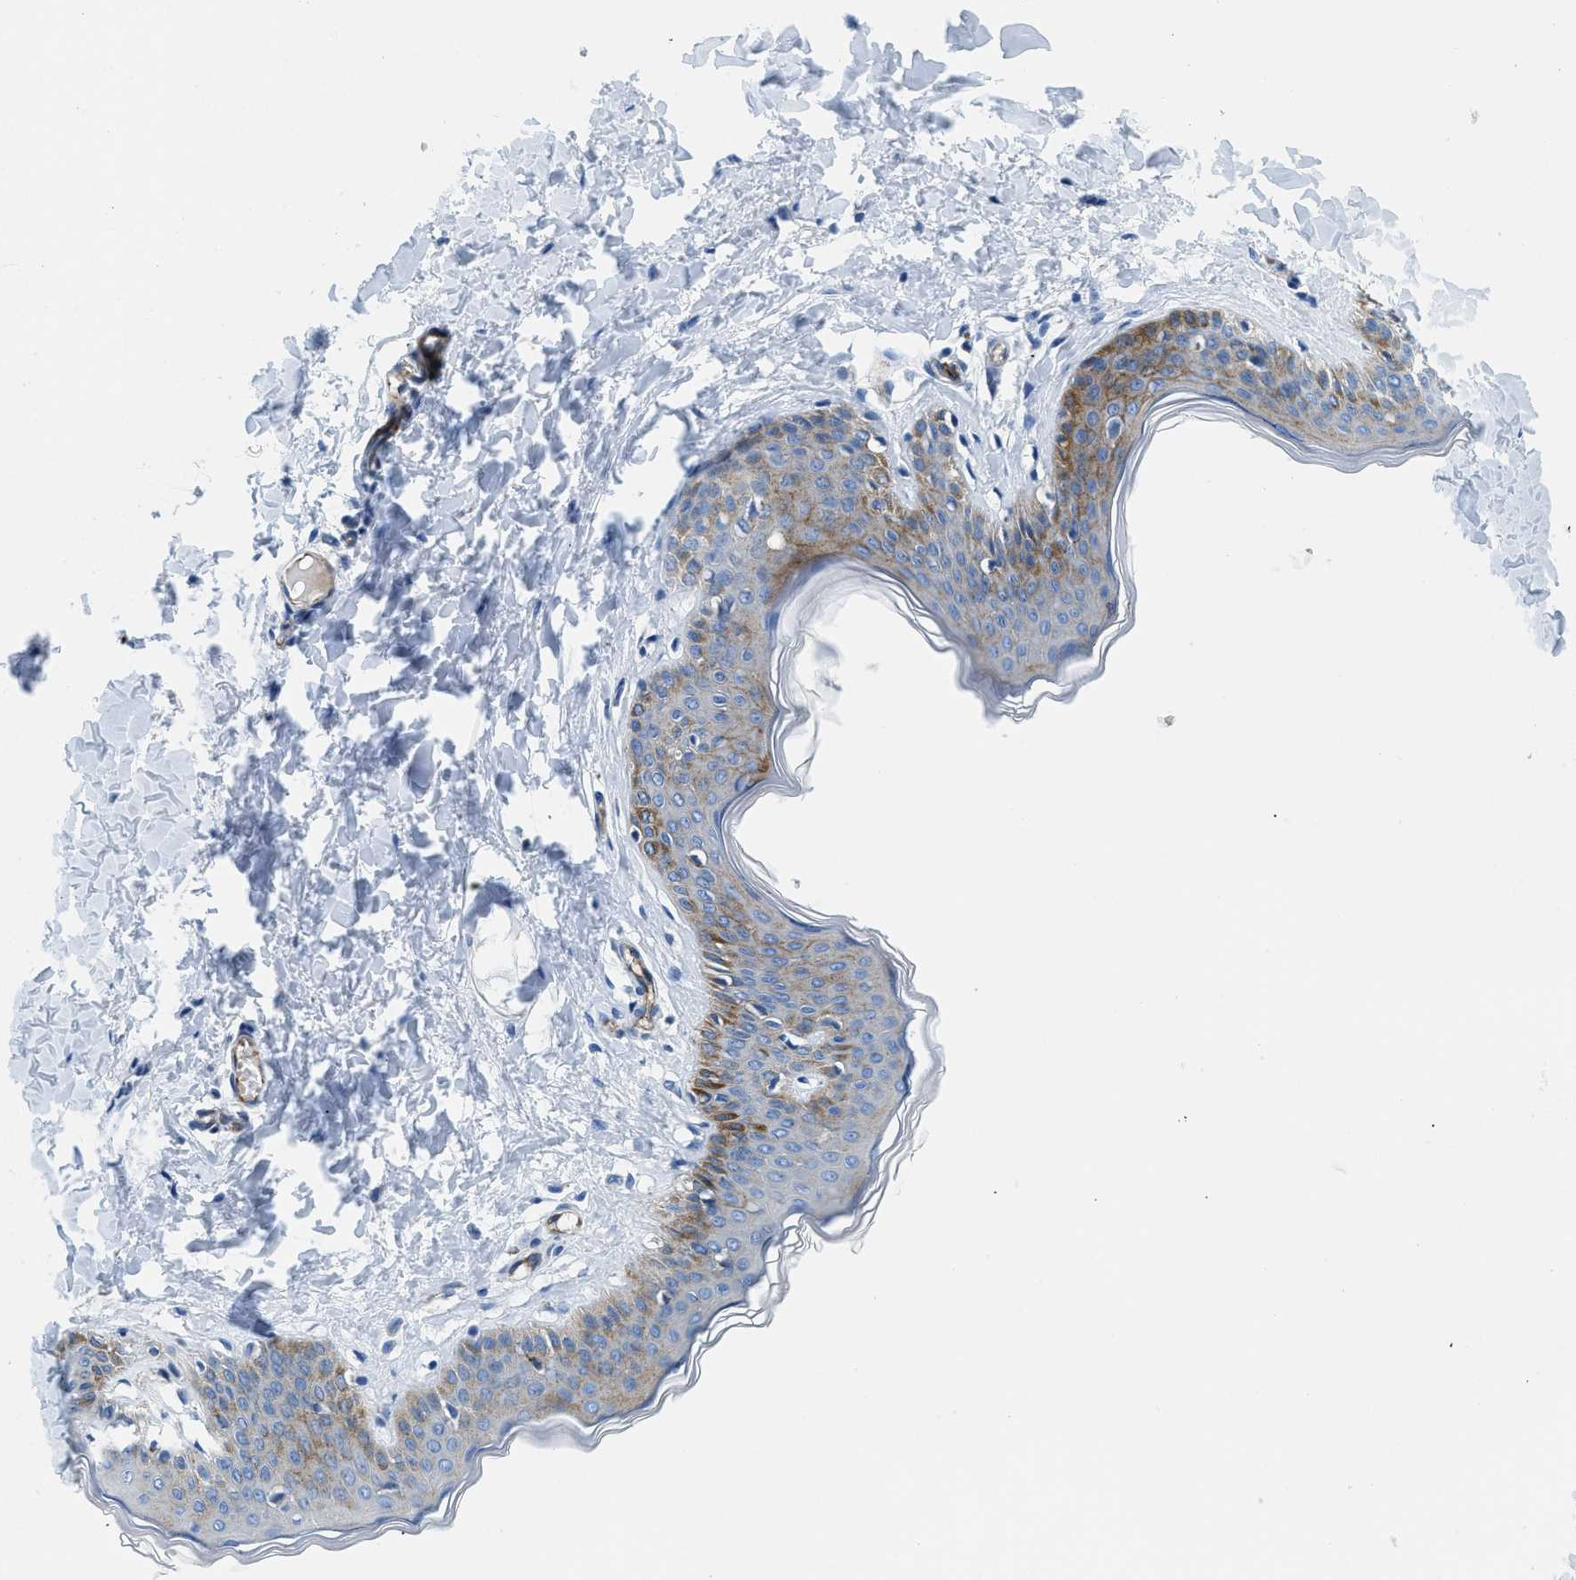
{"staining": {"intensity": "negative", "quantity": "none", "location": "none"}, "tissue": "skin", "cell_type": "Fibroblasts", "image_type": "normal", "snomed": [{"axis": "morphology", "description": "Normal tissue, NOS"}, {"axis": "topography", "description": "Skin"}], "caption": "Benign skin was stained to show a protein in brown. There is no significant expression in fibroblasts. (Brightfield microscopy of DAB immunohistochemistry (IHC) at high magnification).", "gene": "CUTA", "patient": {"sex": "female", "age": 17}}